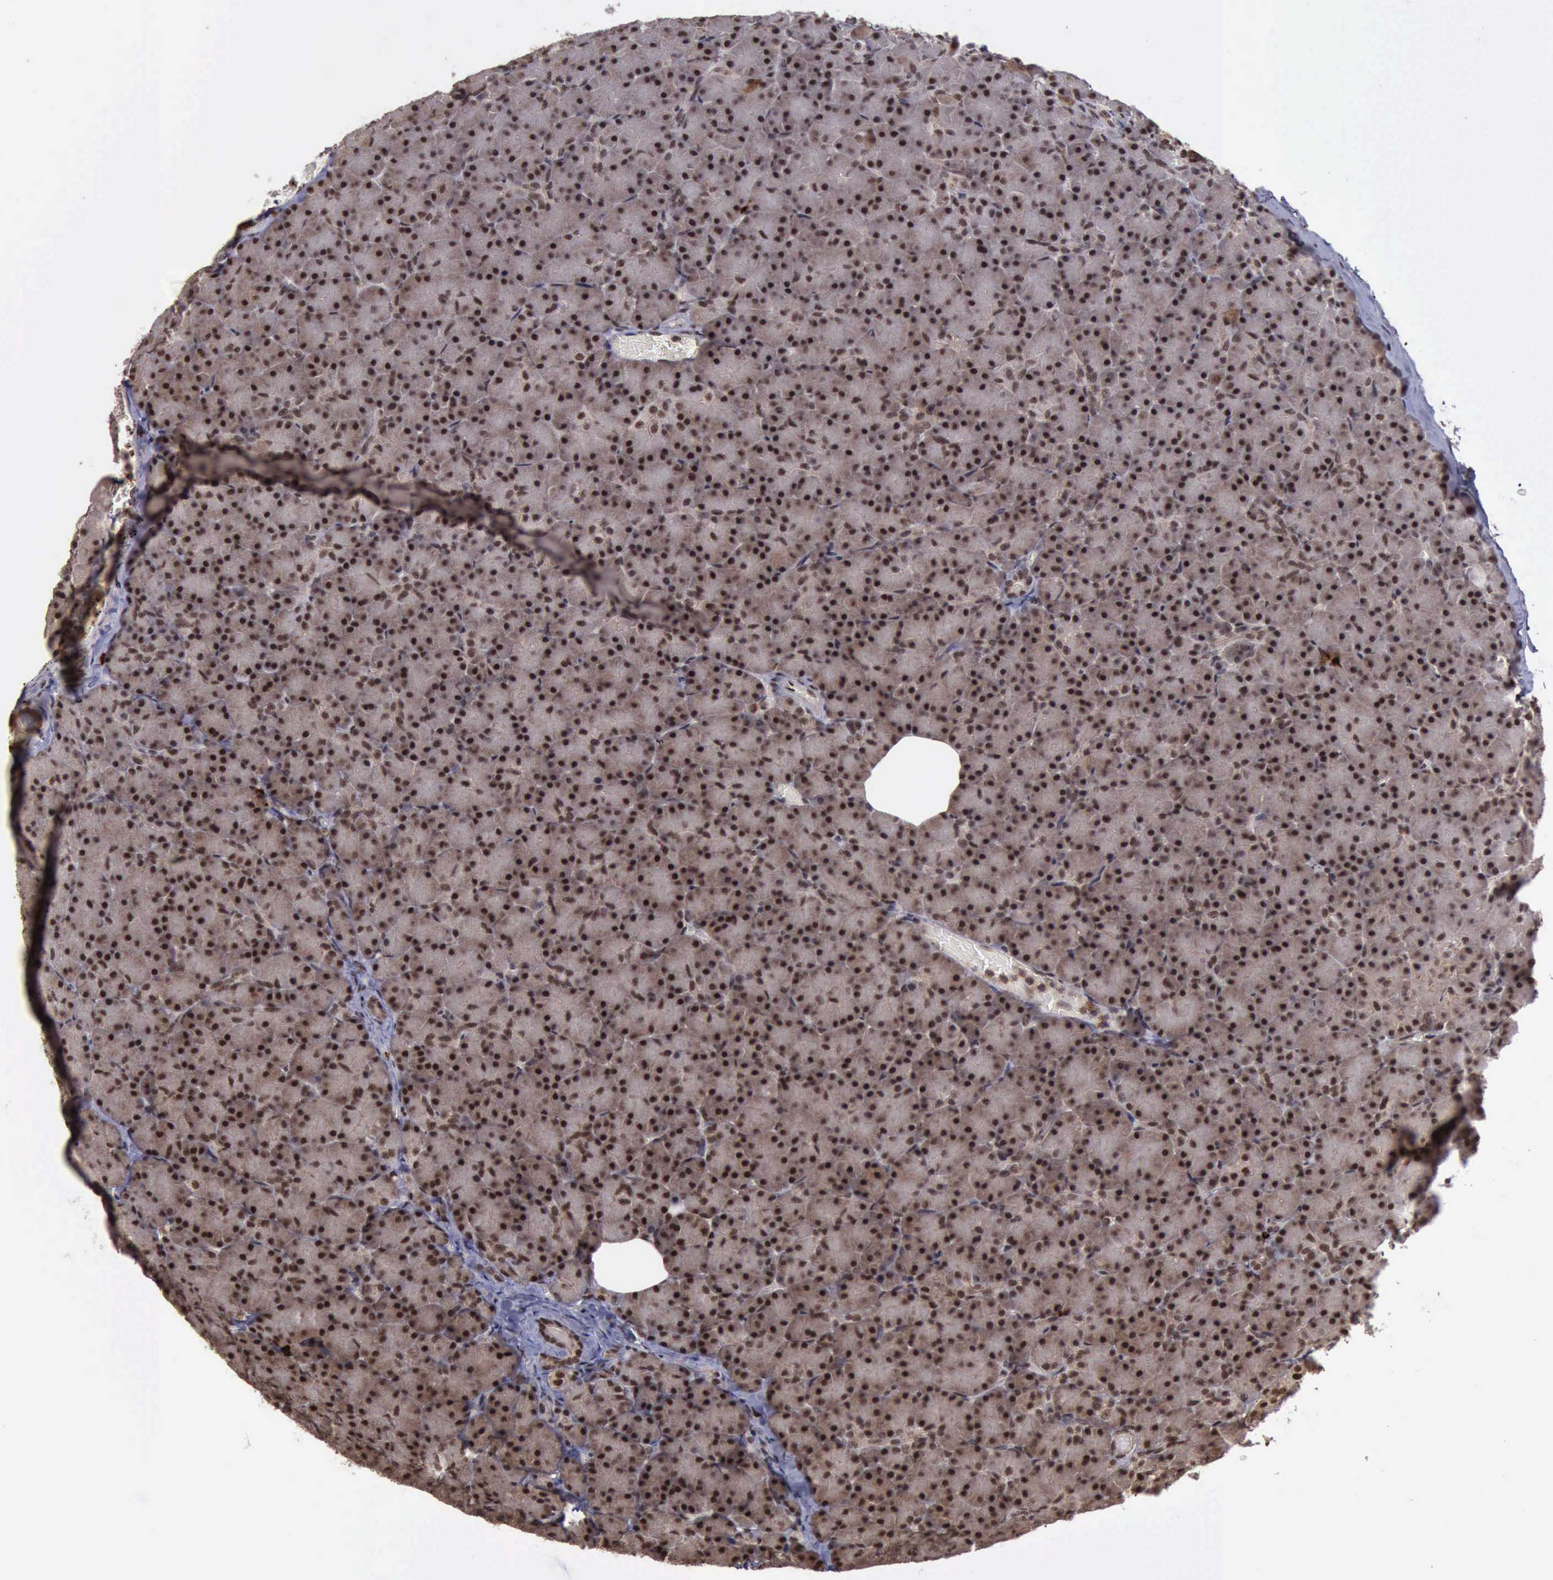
{"staining": {"intensity": "moderate", "quantity": ">75%", "location": "cytoplasmic/membranous,nuclear"}, "tissue": "pancreas", "cell_type": "Exocrine glandular cells", "image_type": "normal", "snomed": [{"axis": "morphology", "description": "Normal tissue, NOS"}, {"axis": "topography", "description": "Pancreas"}], "caption": "A photomicrograph showing moderate cytoplasmic/membranous,nuclear positivity in about >75% of exocrine glandular cells in normal pancreas, as visualized by brown immunohistochemical staining.", "gene": "TRMT2A", "patient": {"sex": "female", "age": 43}}